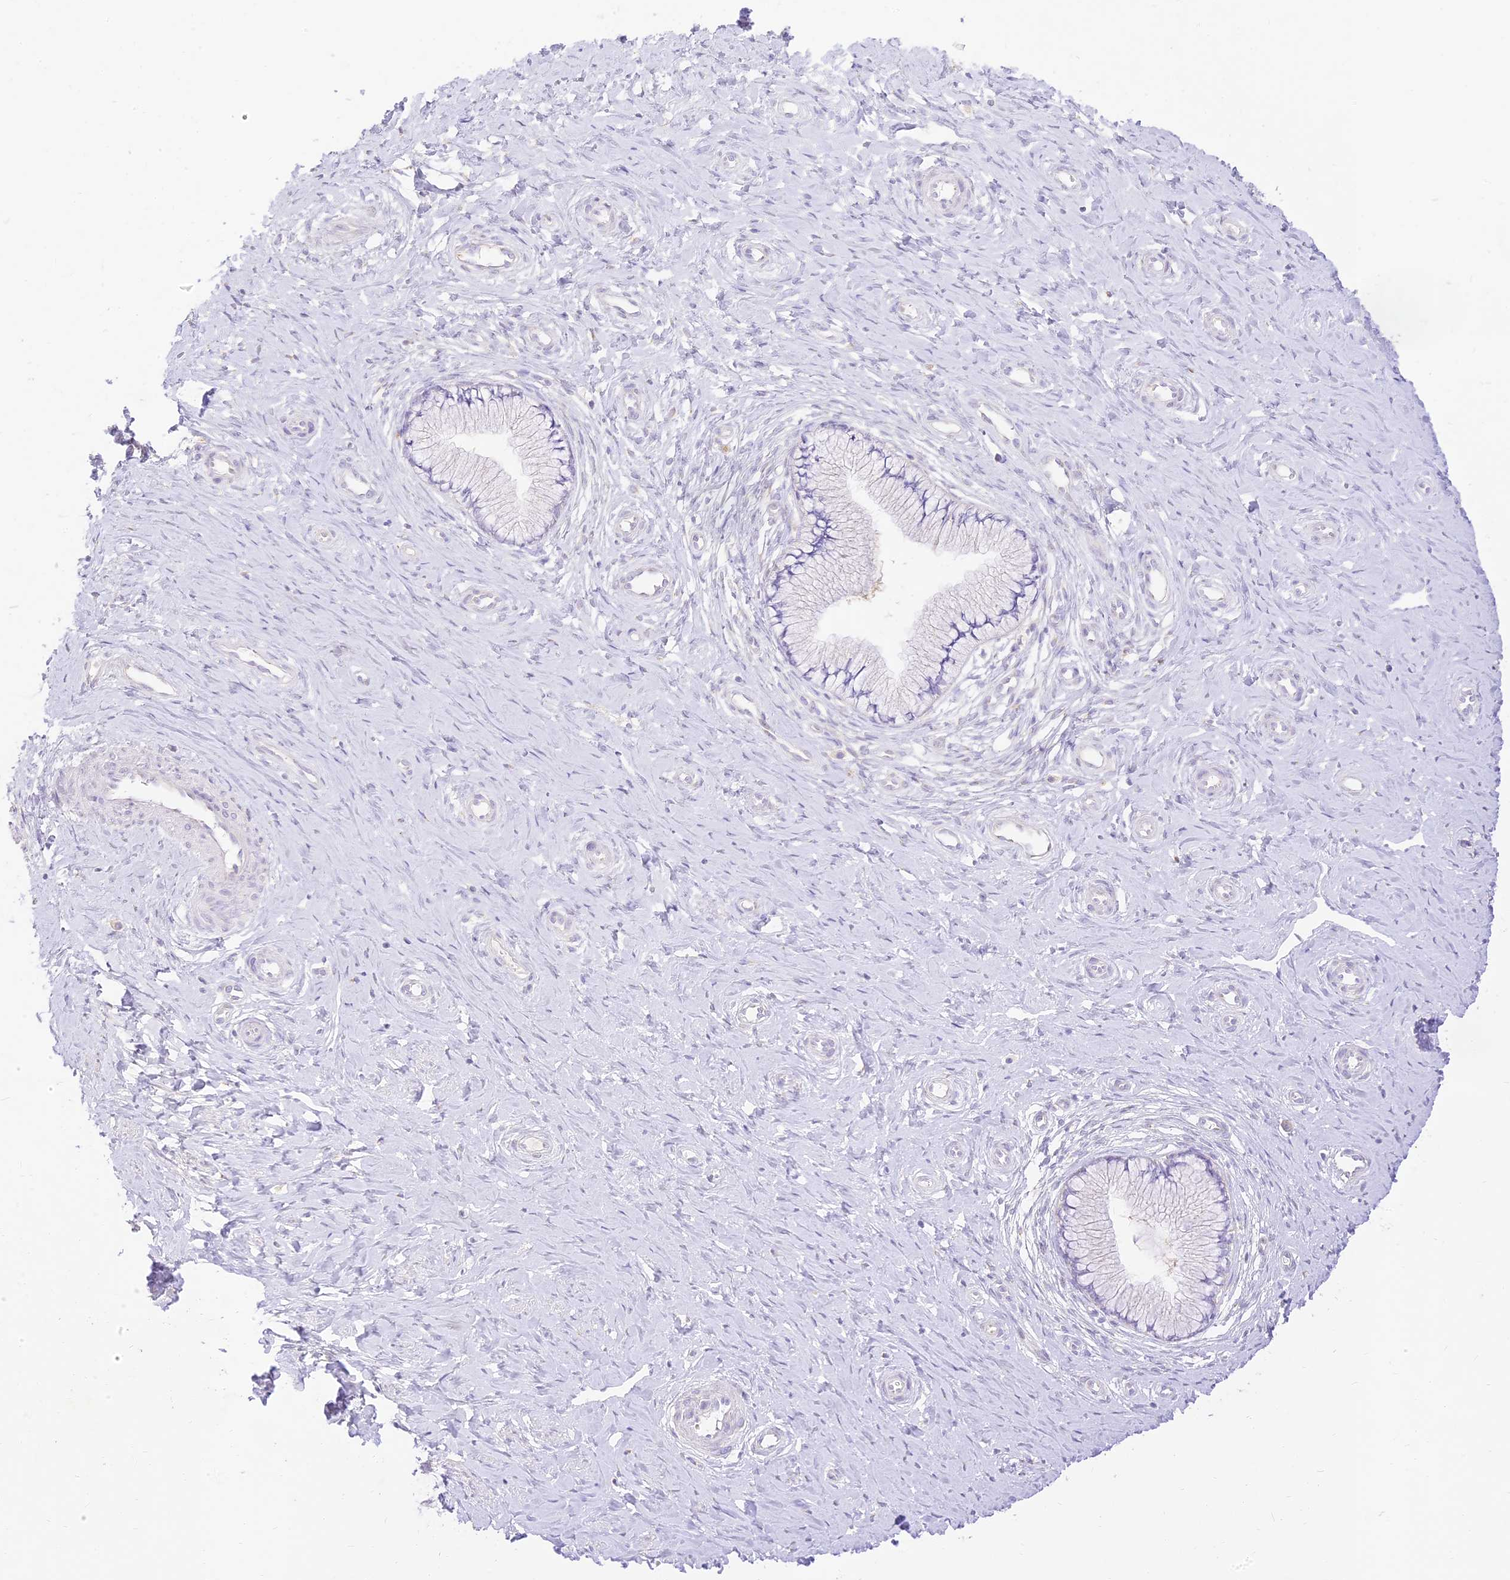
{"staining": {"intensity": "negative", "quantity": "none", "location": "none"}, "tissue": "cervix", "cell_type": "Glandular cells", "image_type": "normal", "snomed": [{"axis": "morphology", "description": "Normal tissue, NOS"}, {"axis": "topography", "description": "Cervix"}], "caption": "Cervix was stained to show a protein in brown. There is no significant staining in glandular cells. Brightfield microscopy of IHC stained with DAB (brown) and hematoxylin (blue), captured at high magnification.", "gene": "SEC13", "patient": {"sex": "female", "age": 36}}